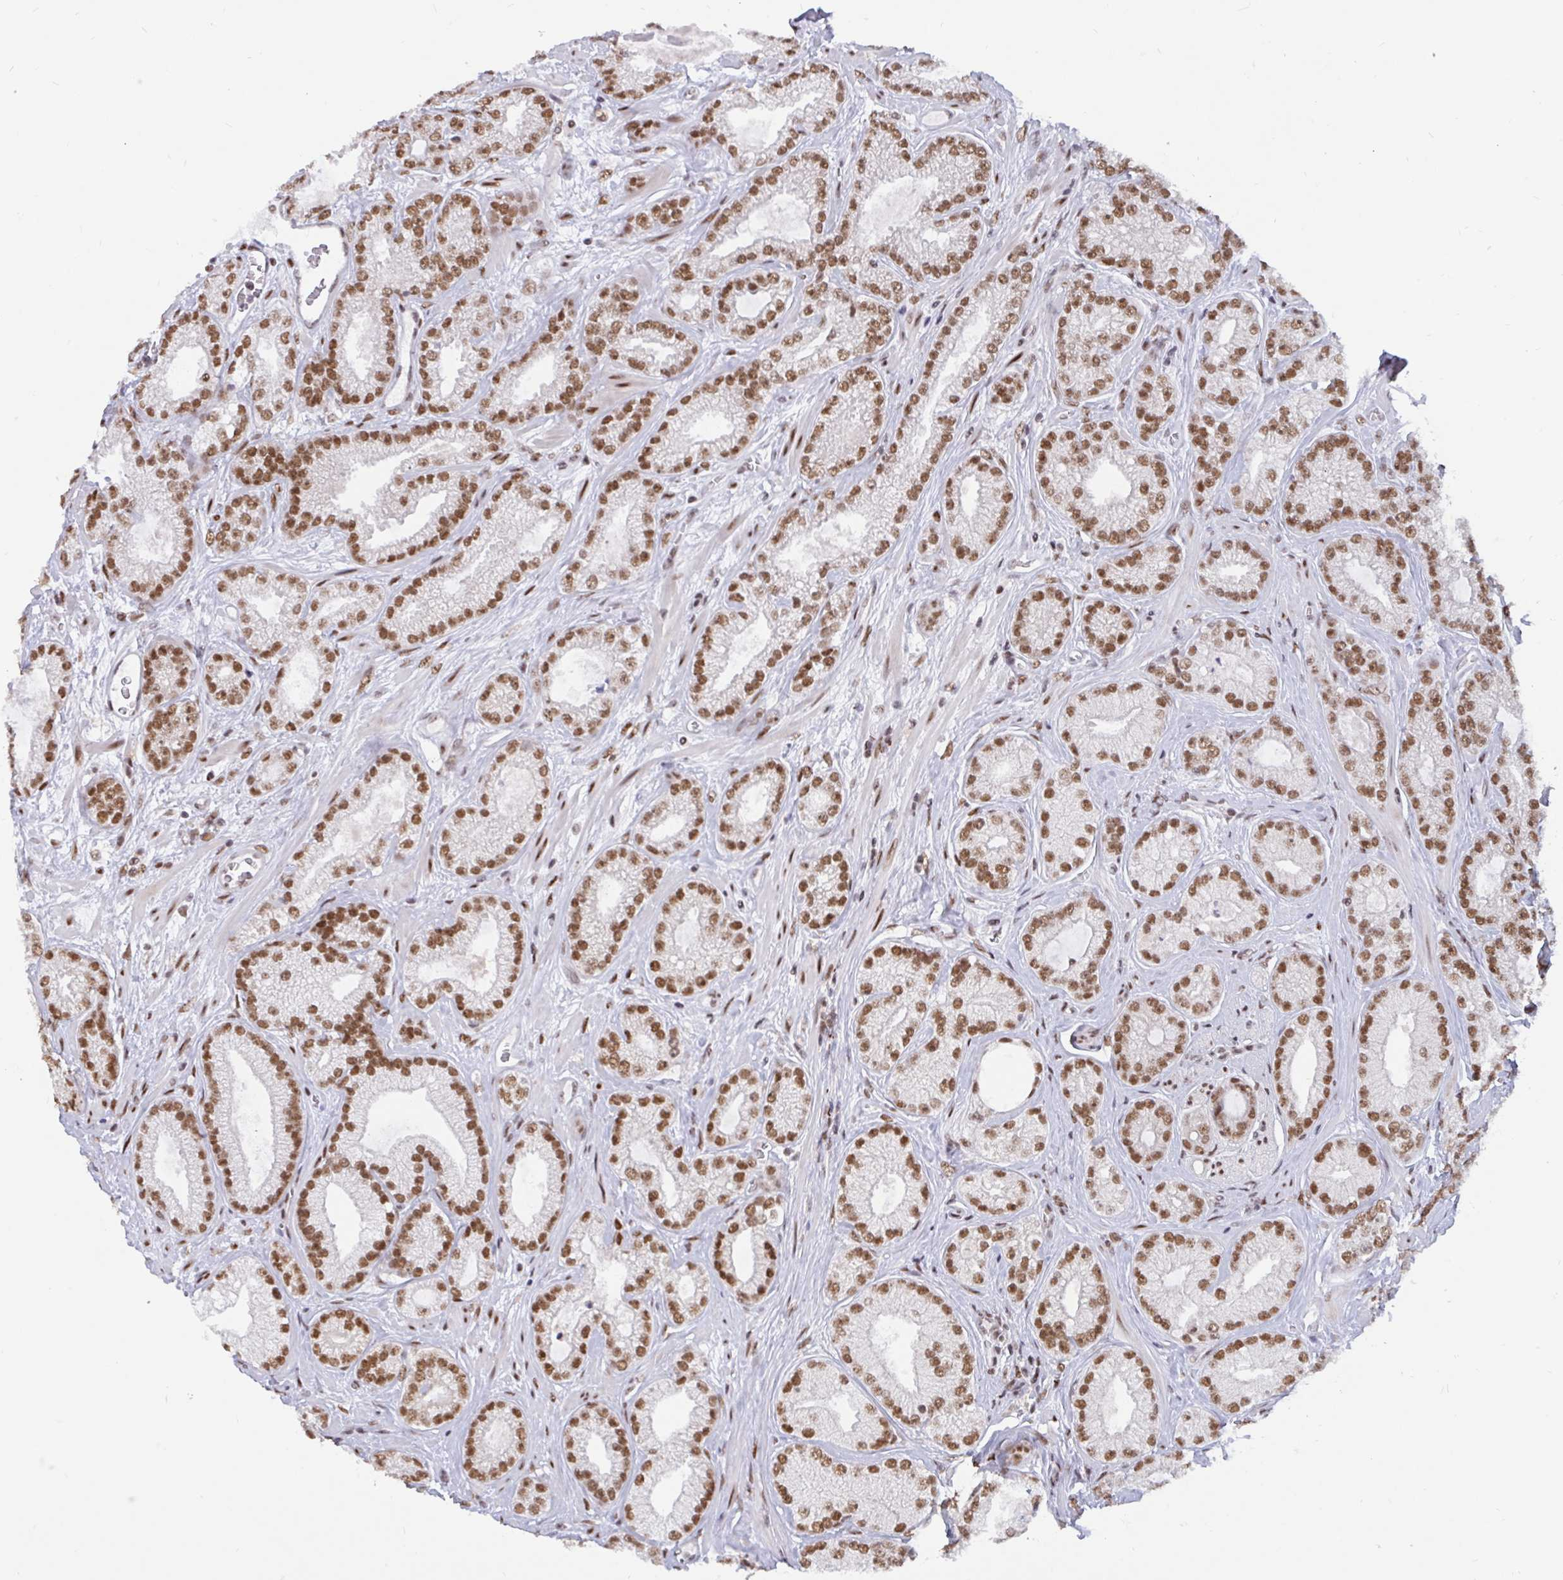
{"staining": {"intensity": "moderate", "quantity": ">75%", "location": "nuclear"}, "tissue": "prostate cancer", "cell_type": "Tumor cells", "image_type": "cancer", "snomed": [{"axis": "morphology", "description": "Adenocarcinoma, High grade"}, {"axis": "topography", "description": "Prostate"}], "caption": "Immunohistochemical staining of prostate cancer reveals moderate nuclear protein expression in approximately >75% of tumor cells.", "gene": "PHF10", "patient": {"sex": "male", "age": 66}}